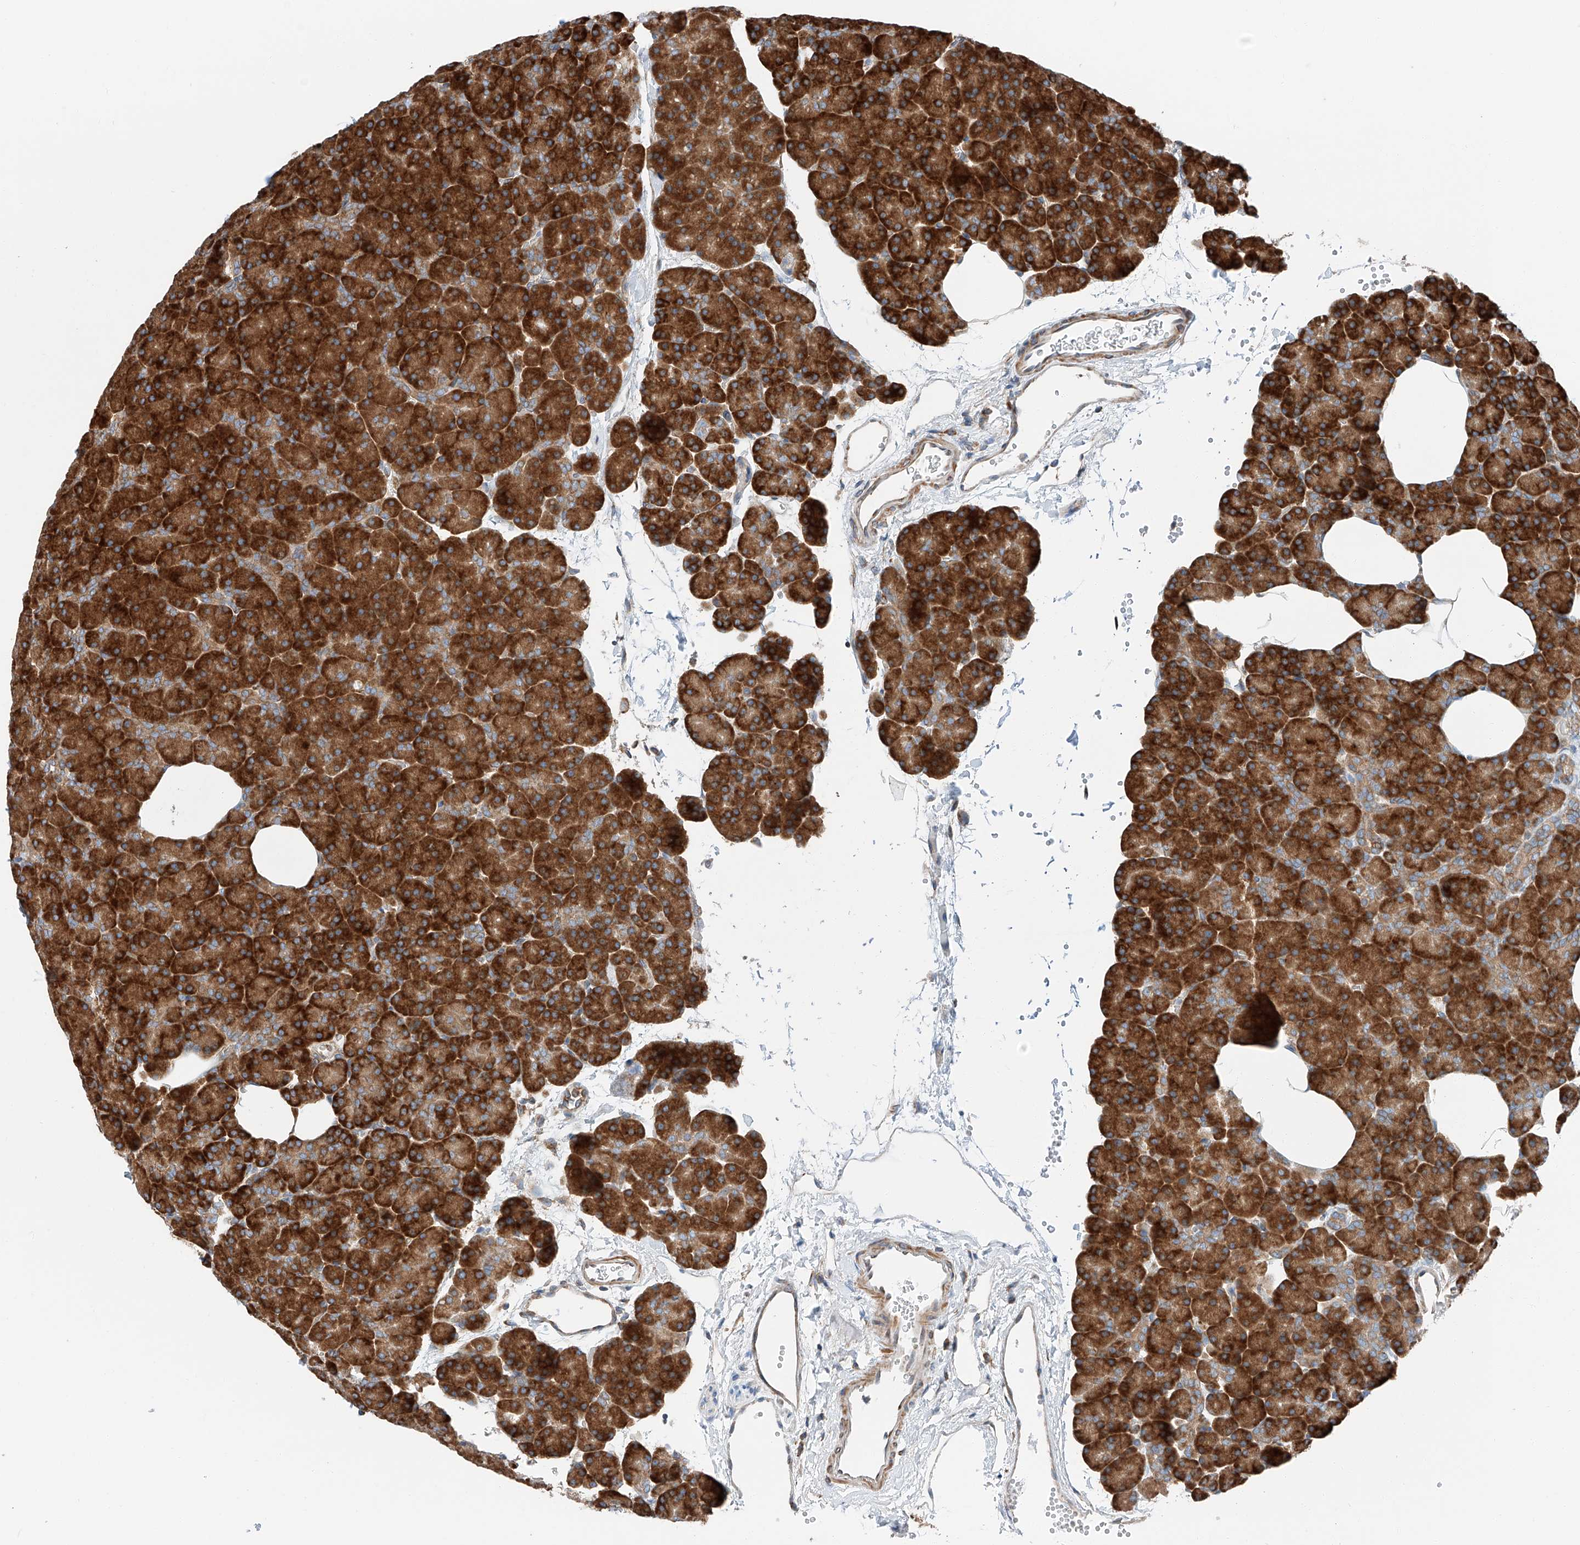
{"staining": {"intensity": "strong", "quantity": ">75%", "location": "cytoplasmic/membranous"}, "tissue": "pancreas", "cell_type": "Exocrine glandular cells", "image_type": "normal", "snomed": [{"axis": "morphology", "description": "Normal tissue, NOS"}, {"axis": "morphology", "description": "Carcinoid, malignant, NOS"}, {"axis": "topography", "description": "Pancreas"}], "caption": "Strong cytoplasmic/membranous staining is seen in about >75% of exocrine glandular cells in unremarkable pancreas.", "gene": "ZC3H15", "patient": {"sex": "female", "age": 35}}